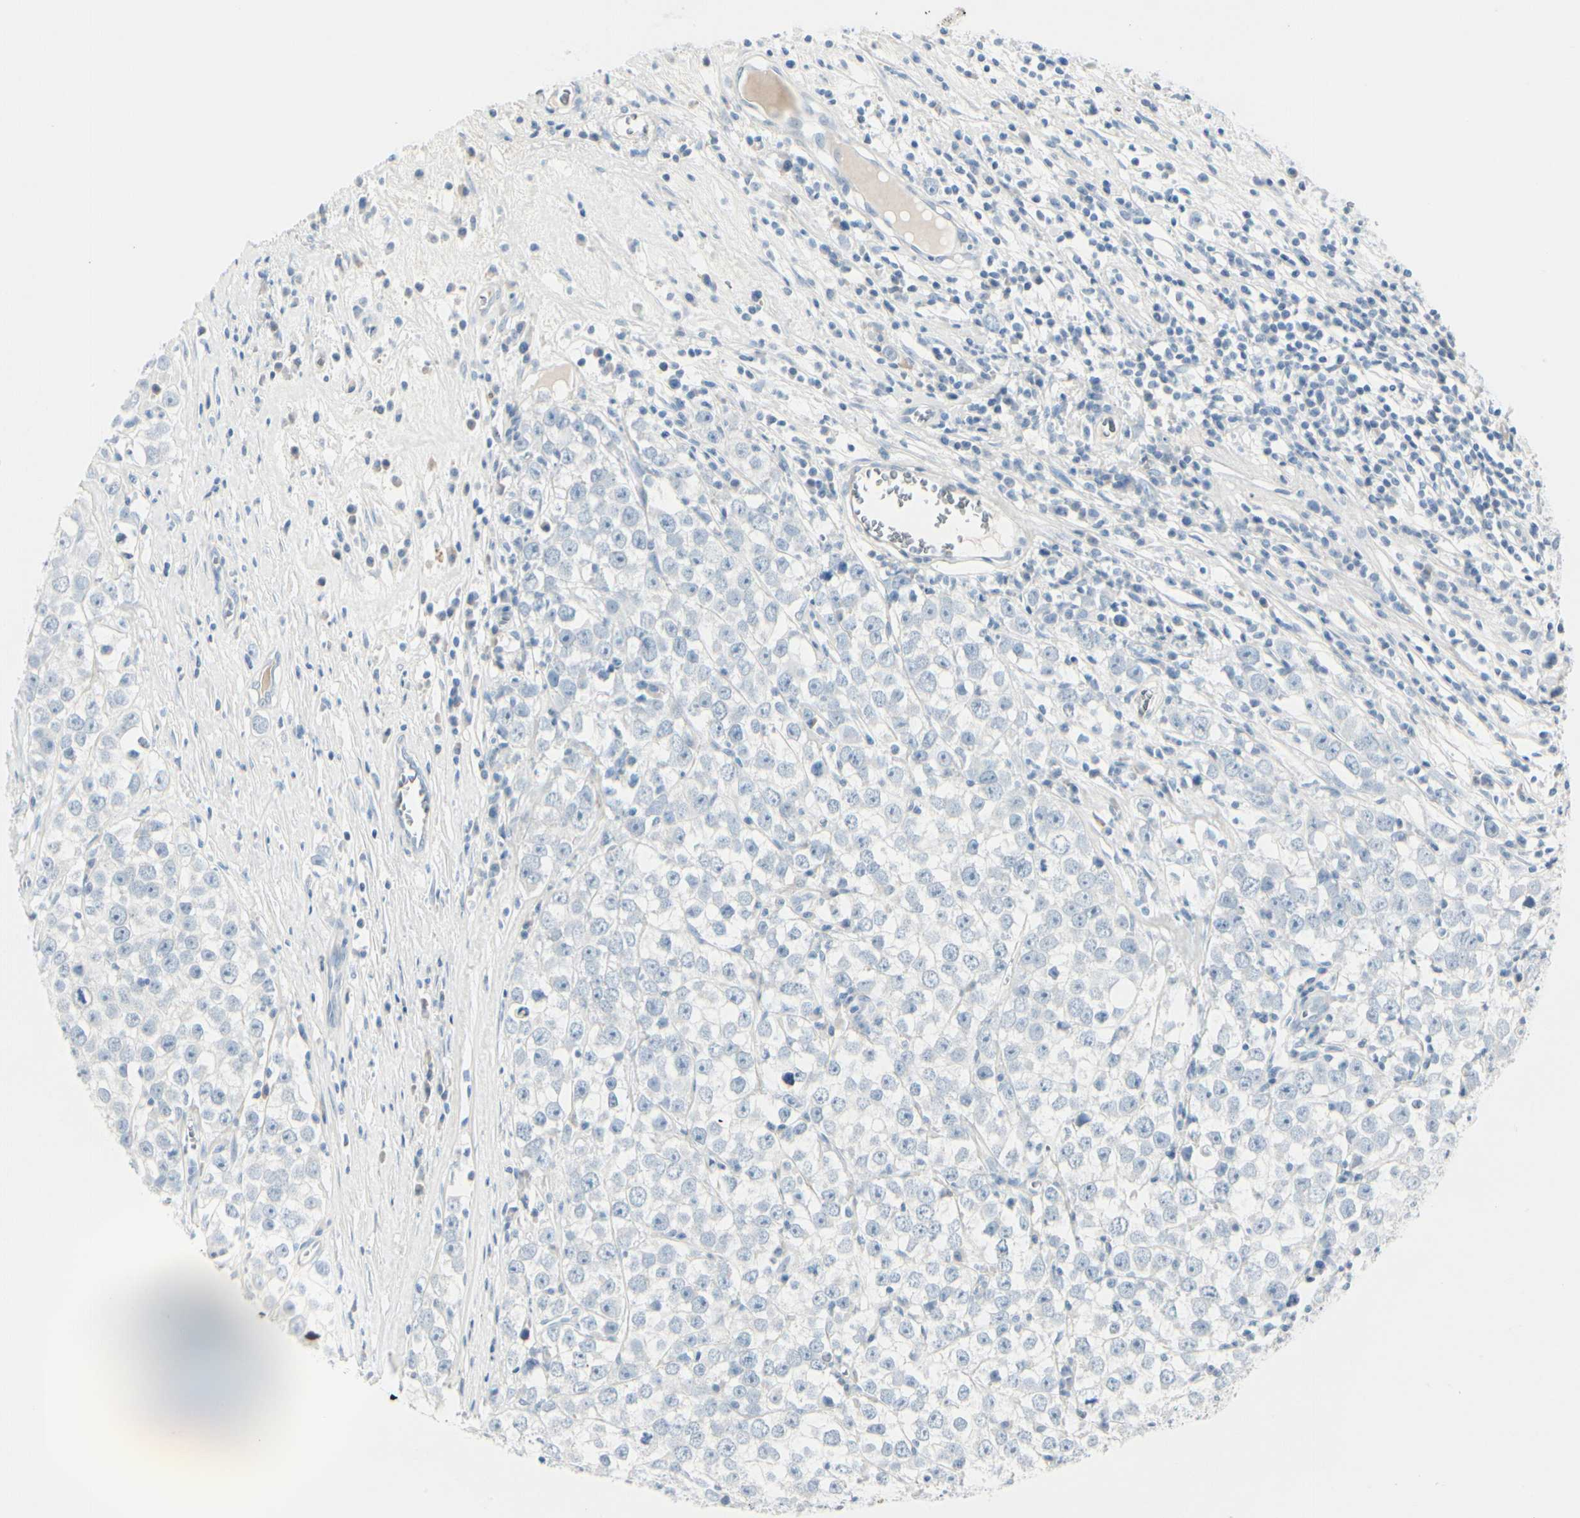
{"staining": {"intensity": "negative", "quantity": "none", "location": "none"}, "tissue": "testis cancer", "cell_type": "Tumor cells", "image_type": "cancer", "snomed": [{"axis": "morphology", "description": "Seminoma, NOS"}, {"axis": "morphology", "description": "Carcinoma, Embryonal, NOS"}, {"axis": "topography", "description": "Testis"}], "caption": "Immunohistochemistry histopathology image of neoplastic tissue: testis seminoma stained with DAB exhibits no significant protein expression in tumor cells.", "gene": "CDHR5", "patient": {"sex": "male", "age": 52}}